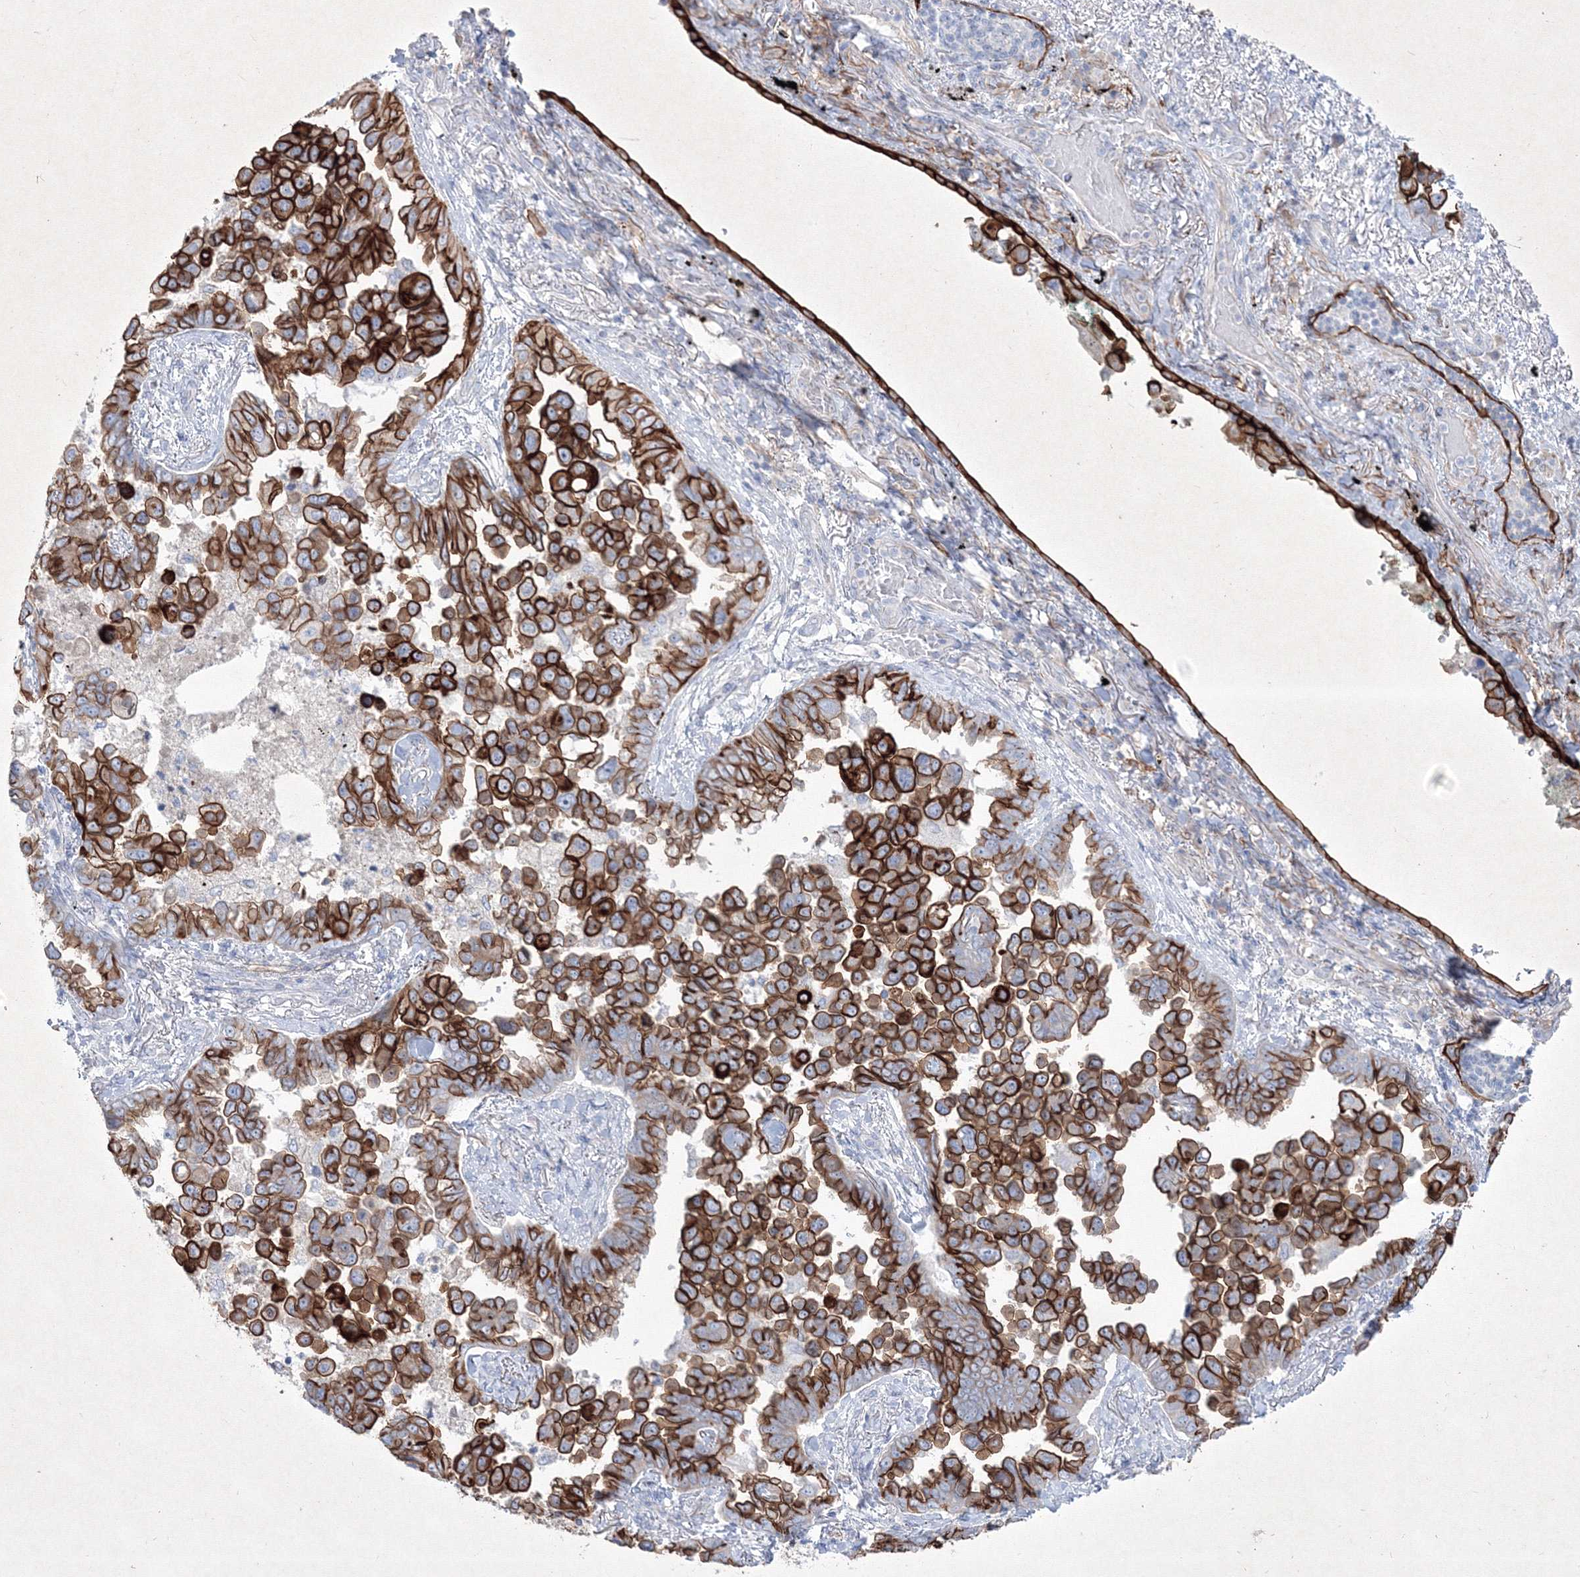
{"staining": {"intensity": "strong", "quantity": ">75%", "location": "cytoplasmic/membranous"}, "tissue": "lung cancer", "cell_type": "Tumor cells", "image_type": "cancer", "snomed": [{"axis": "morphology", "description": "Adenocarcinoma, NOS"}, {"axis": "topography", "description": "Lung"}], "caption": "The micrograph reveals staining of lung cancer (adenocarcinoma), revealing strong cytoplasmic/membranous protein expression (brown color) within tumor cells. The staining was performed using DAB (3,3'-diaminobenzidine), with brown indicating positive protein expression. Nuclei are stained blue with hematoxylin.", "gene": "TMEM139", "patient": {"sex": "female", "age": 67}}